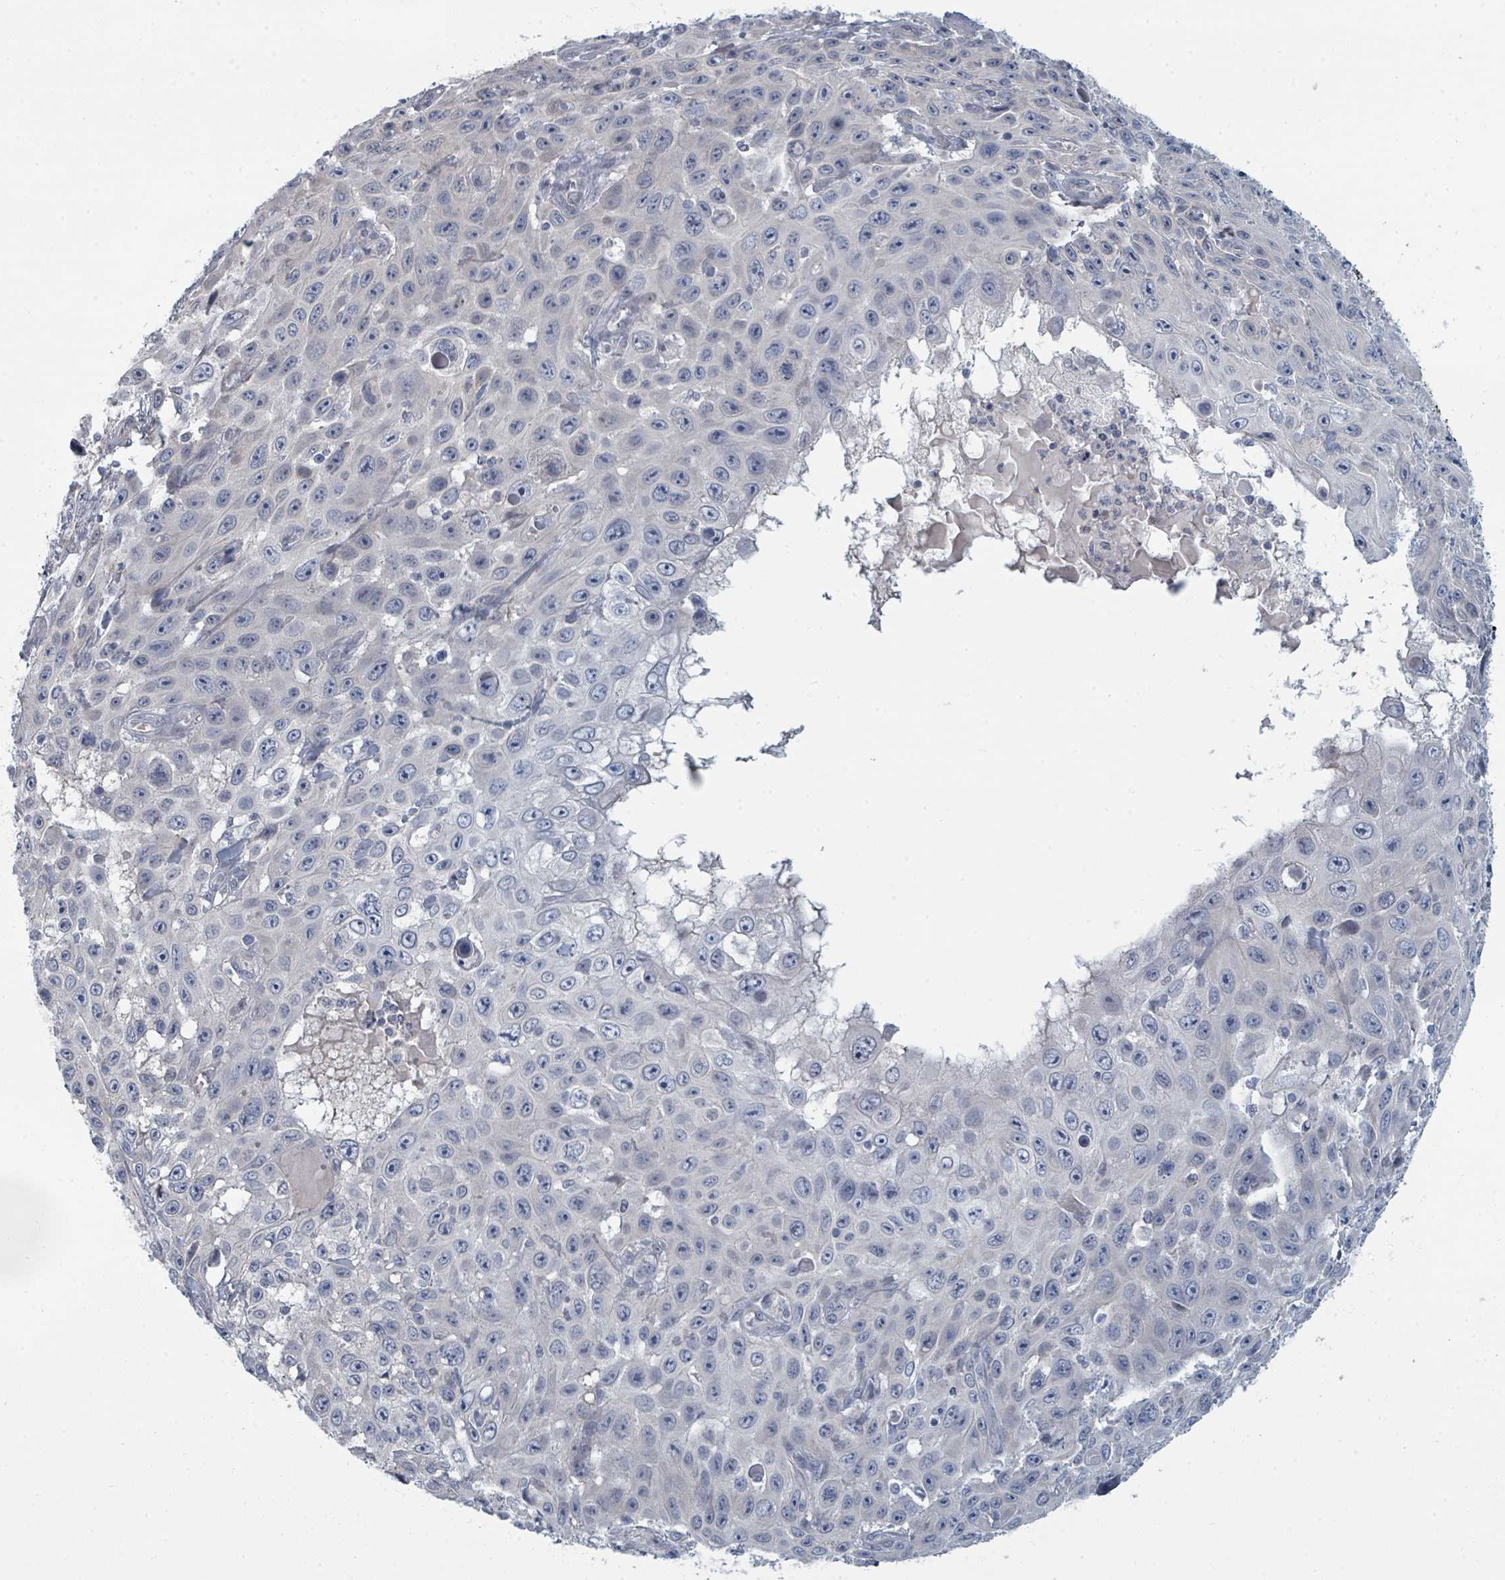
{"staining": {"intensity": "negative", "quantity": "none", "location": "none"}, "tissue": "skin cancer", "cell_type": "Tumor cells", "image_type": "cancer", "snomed": [{"axis": "morphology", "description": "Squamous cell carcinoma, NOS"}, {"axis": "topography", "description": "Skin"}], "caption": "Protein analysis of skin cancer exhibits no significant positivity in tumor cells.", "gene": "SLC25A45", "patient": {"sex": "male", "age": 82}}